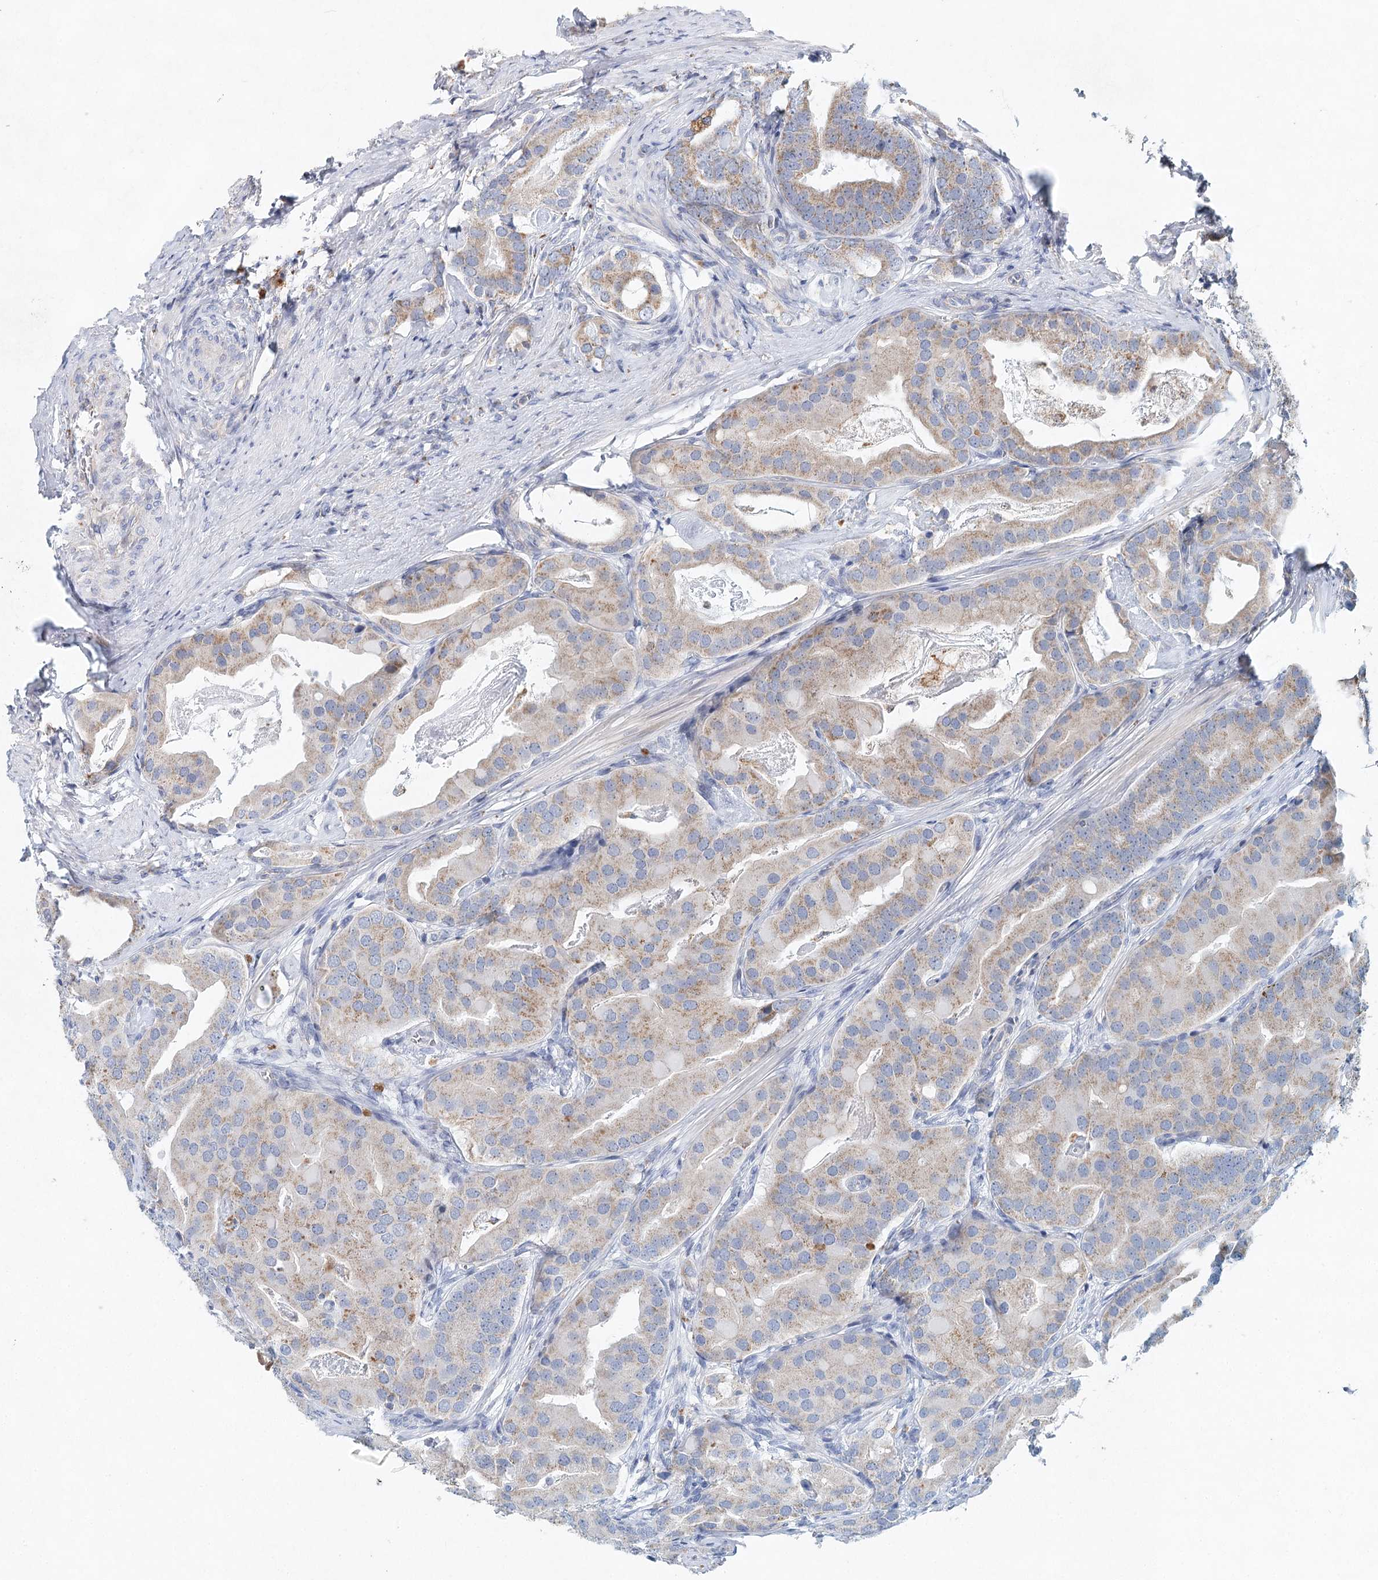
{"staining": {"intensity": "weak", "quantity": "25%-75%", "location": "cytoplasmic/membranous"}, "tissue": "prostate cancer", "cell_type": "Tumor cells", "image_type": "cancer", "snomed": [{"axis": "morphology", "description": "Adenocarcinoma, Low grade"}, {"axis": "topography", "description": "Prostate"}], "caption": "Immunohistochemical staining of prostate cancer displays low levels of weak cytoplasmic/membranous staining in about 25%-75% of tumor cells. Using DAB (3,3'-diaminobenzidine) (brown) and hematoxylin (blue) stains, captured at high magnification using brightfield microscopy.", "gene": "XPO6", "patient": {"sex": "male", "age": 71}}